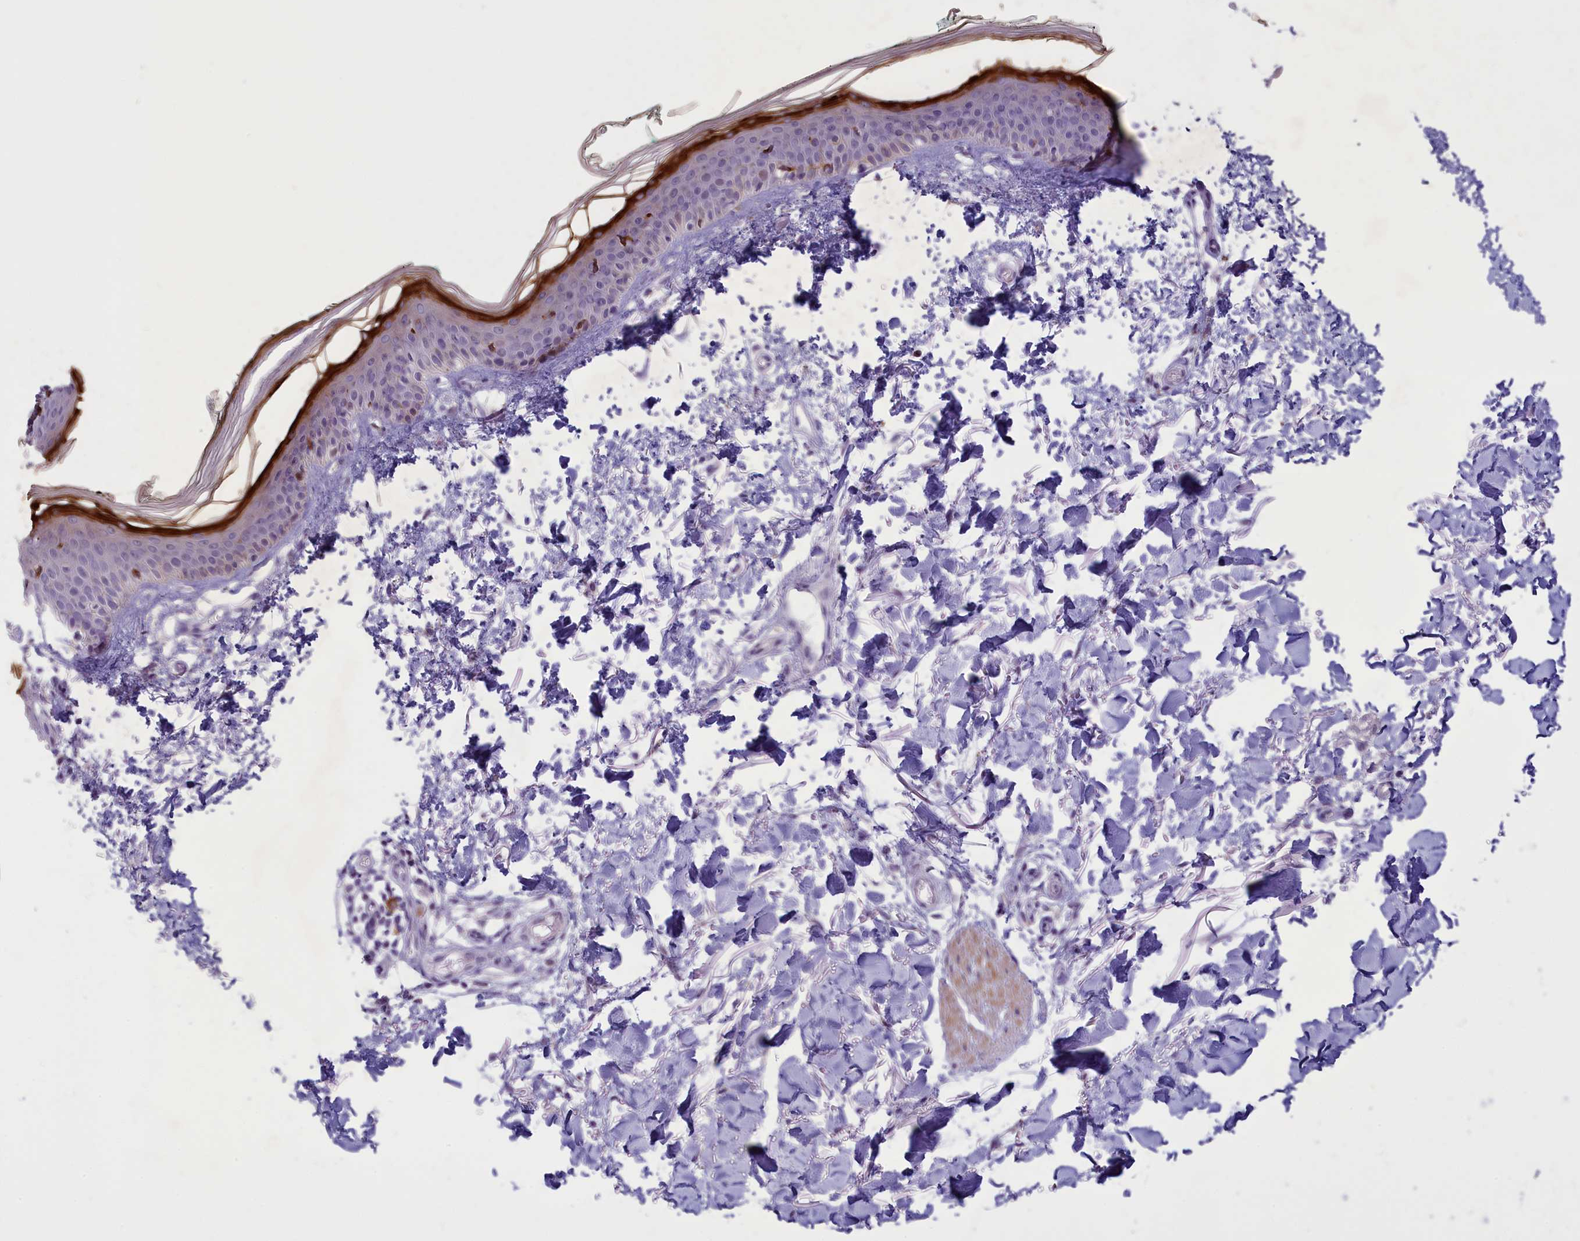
{"staining": {"intensity": "negative", "quantity": "none", "location": "none"}, "tissue": "skin", "cell_type": "Fibroblasts", "image_type": "normal", "snomed": [{"axis": "morphology", "description": "Normal tissue, NOS"}, {"axis": "topography", "description": "Skin"}], "caption": "High power microscopy micrograph of an immunohistochemistry (IHC) micrograph of unremarkable skin, revealing no significant expression in fibroblasts. The staining is performed using DAB (3,3'-diaminobenzidine) brown chromogen with nuclei counter-stained in using hematoxylin.", "gene": "ELOA2", "patient": {"sex": "male", "age": 62}}